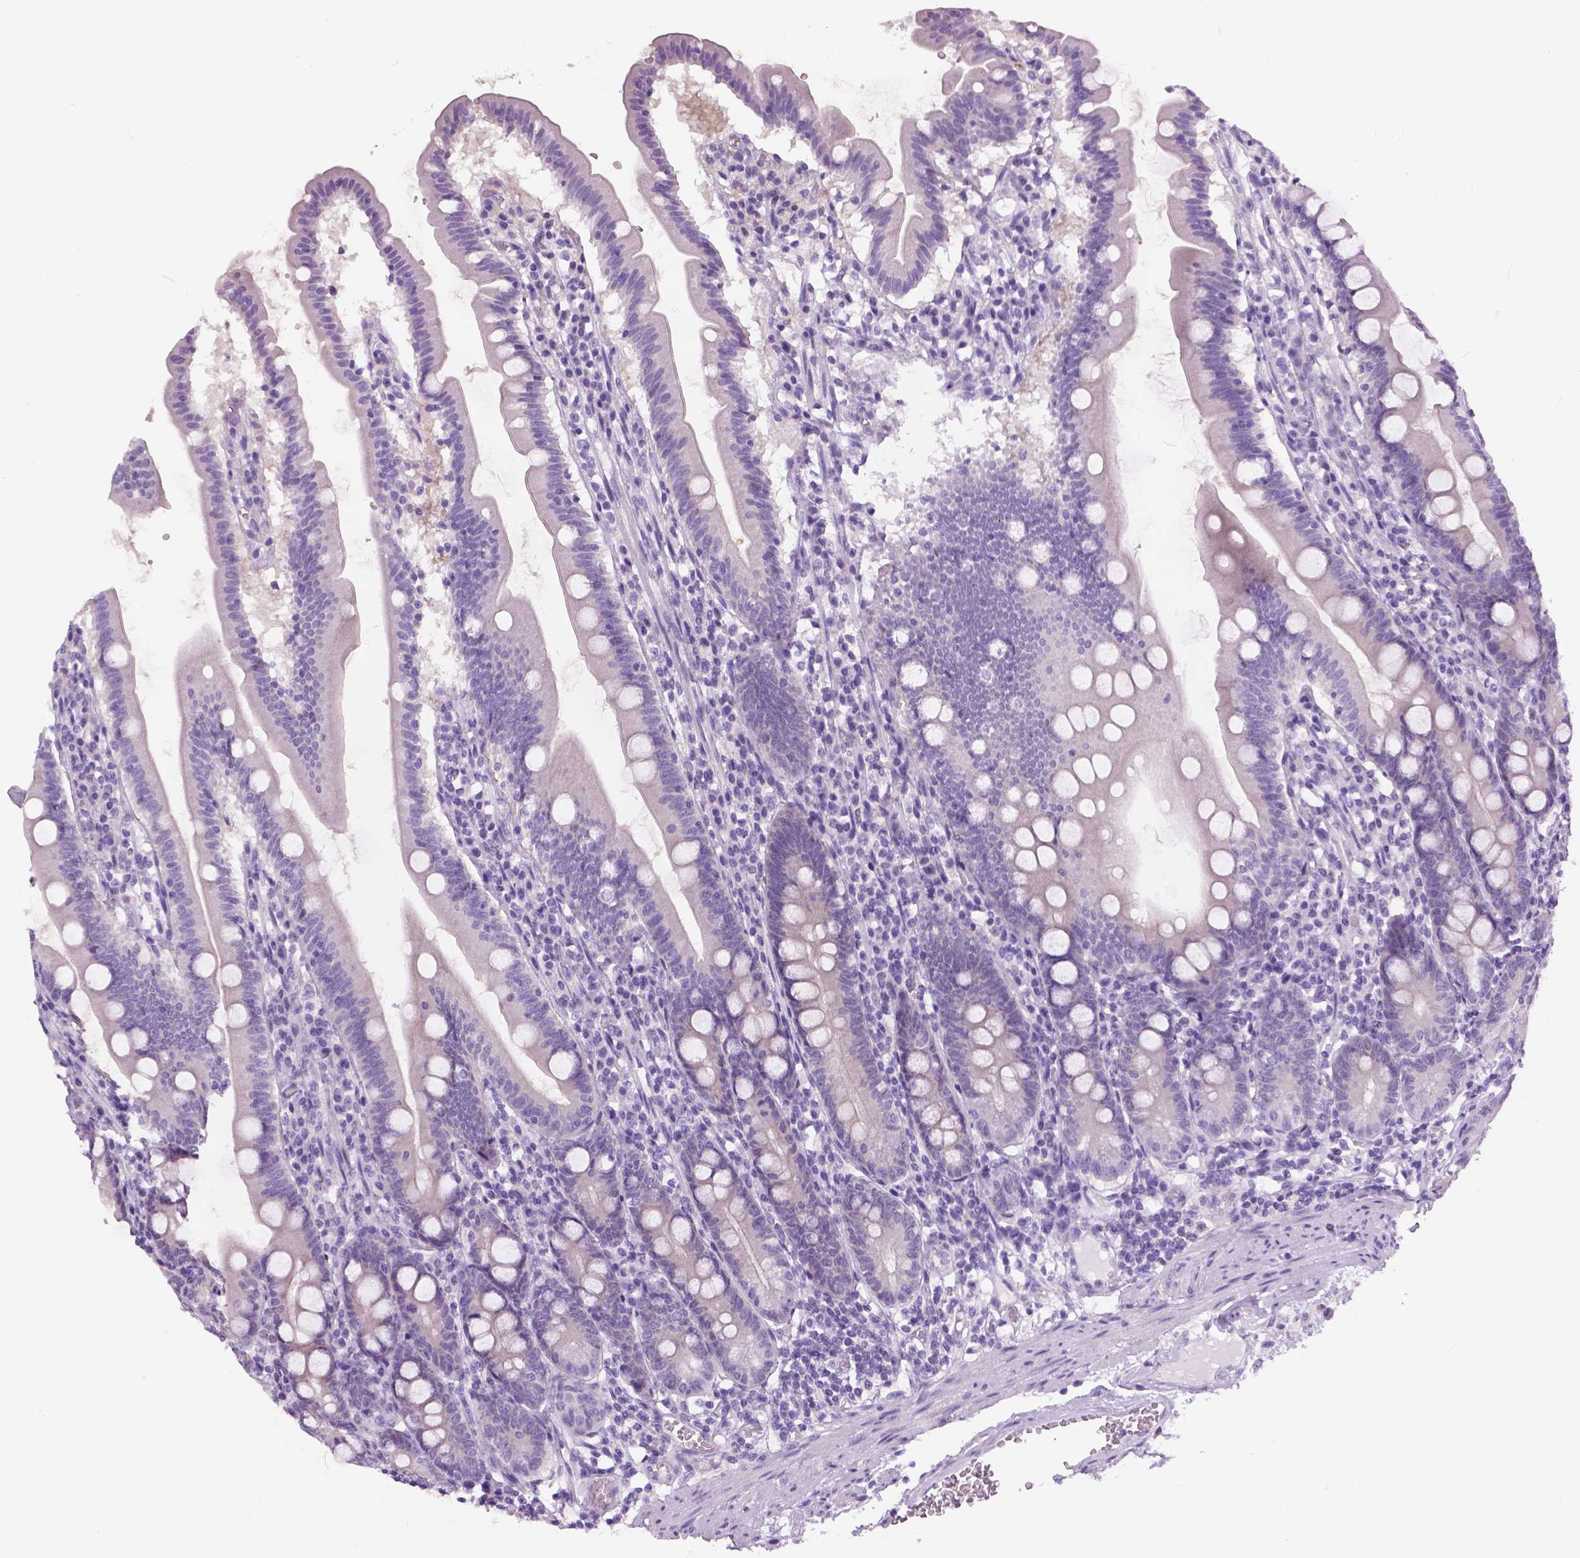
{"staining": {"intensity": "negative", "quantity": "none", "location": "none"}, "tissue": "duodenum", "cell_type": "Glandular cells", "image_type": "normal", "snomed": [{"axis": "morphology", "description": "Normal tissue, NOS"}, {"axis": "topography", "description": "Duodenum"}], "caption": "The image displays no staining of glandular cells in unremarkable duodenum.", "gene": "TP53TG5", "patient": {"sex": "female", "age": 67}}